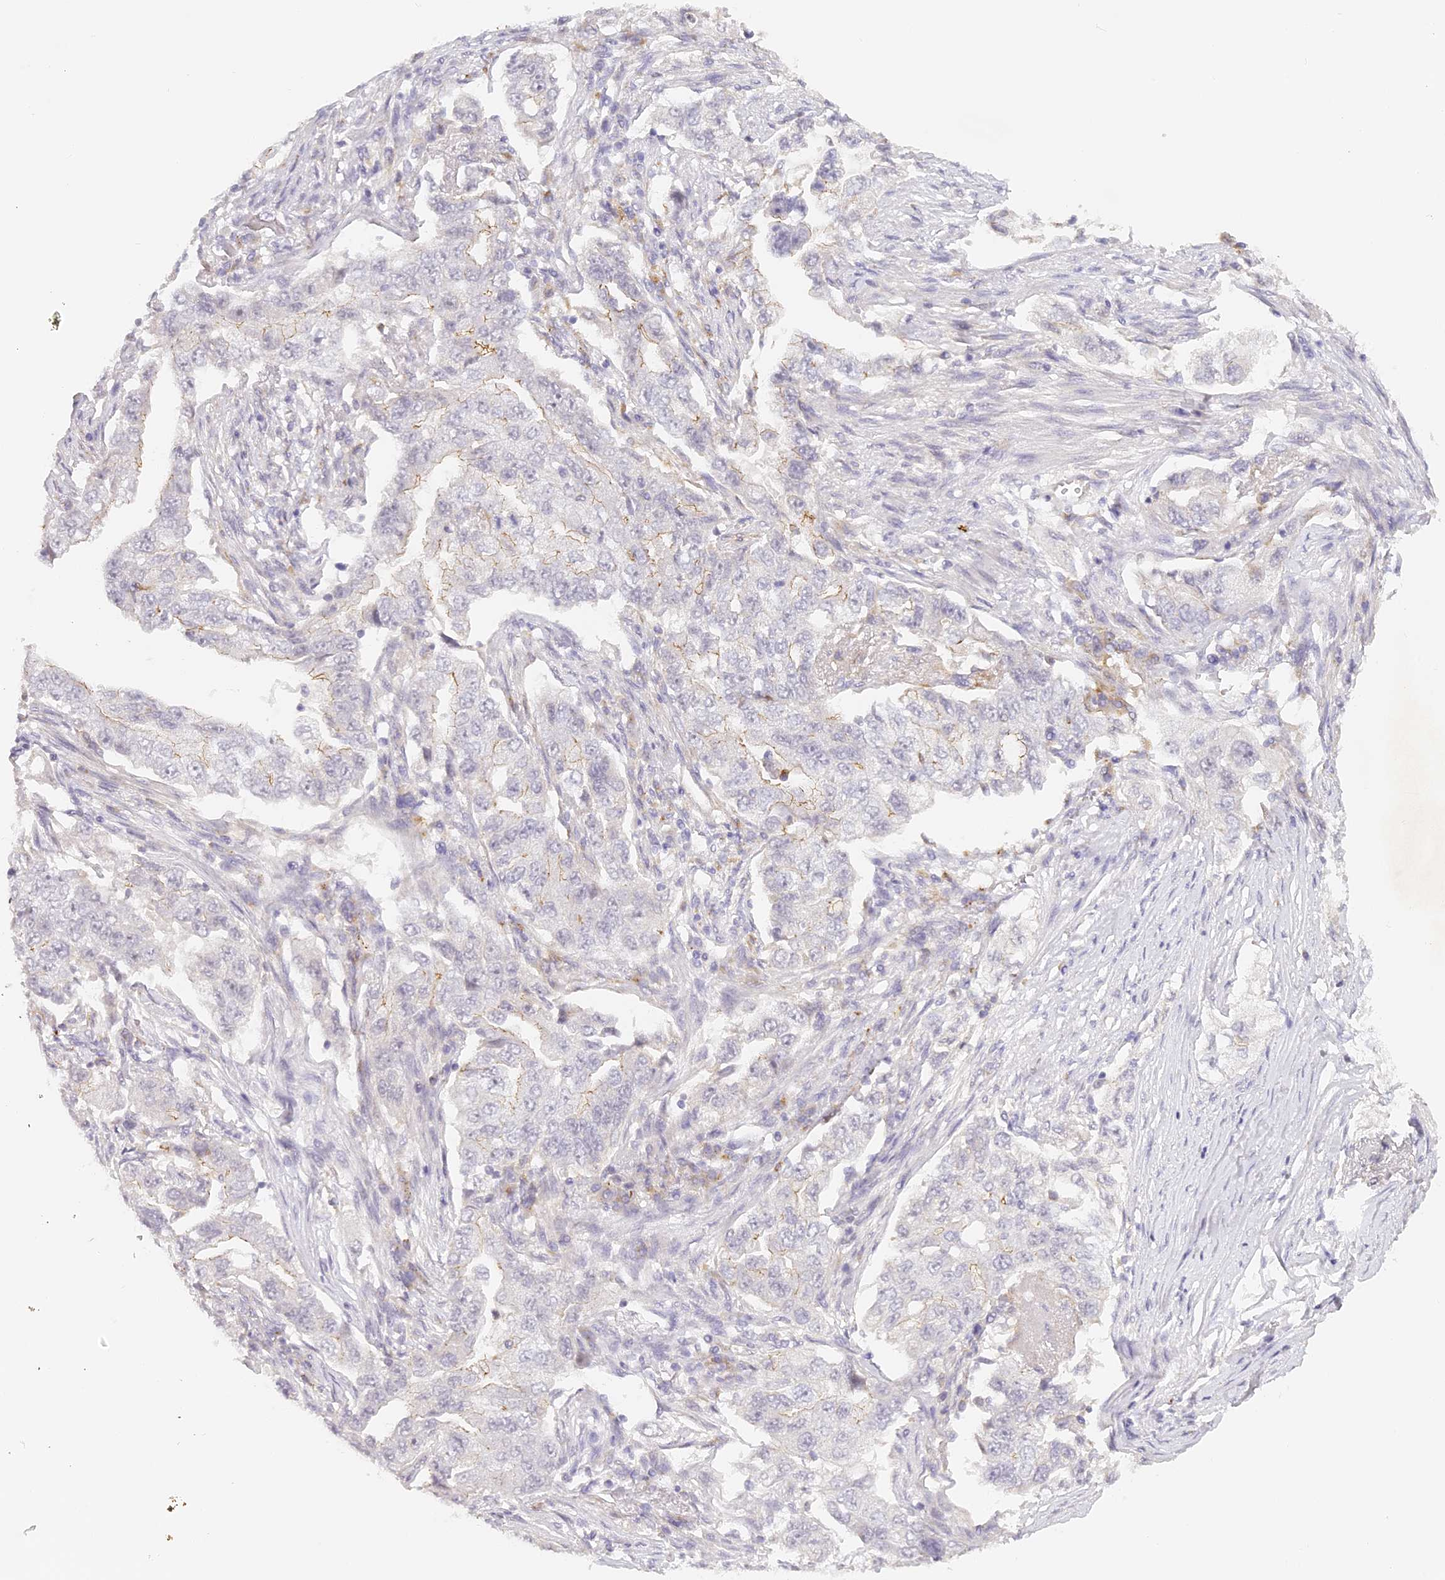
{"staining": {"intensity": "negative", "quantity": "none", "location": "none"}, "tissue": "lung cancer", "cell_type": "Tumor cells", "image_type": "cancer", "snomed": [{"axis": "morphology", "description": "Adenocarcinoma, NOS"}, {"axis": "topography", "description": "Lung"}], "caption": "An image of lung cancer (adenocarcinoma) stained for a protein reveals no brown staining in tumor cells. (Stains: DAB immunohistochemistry with hematoxylin counter stain, Microscopy: brightfield microscopy at high magnification).", "gene": "ELL3", "patient": {"sex": "female", "age": 51}}